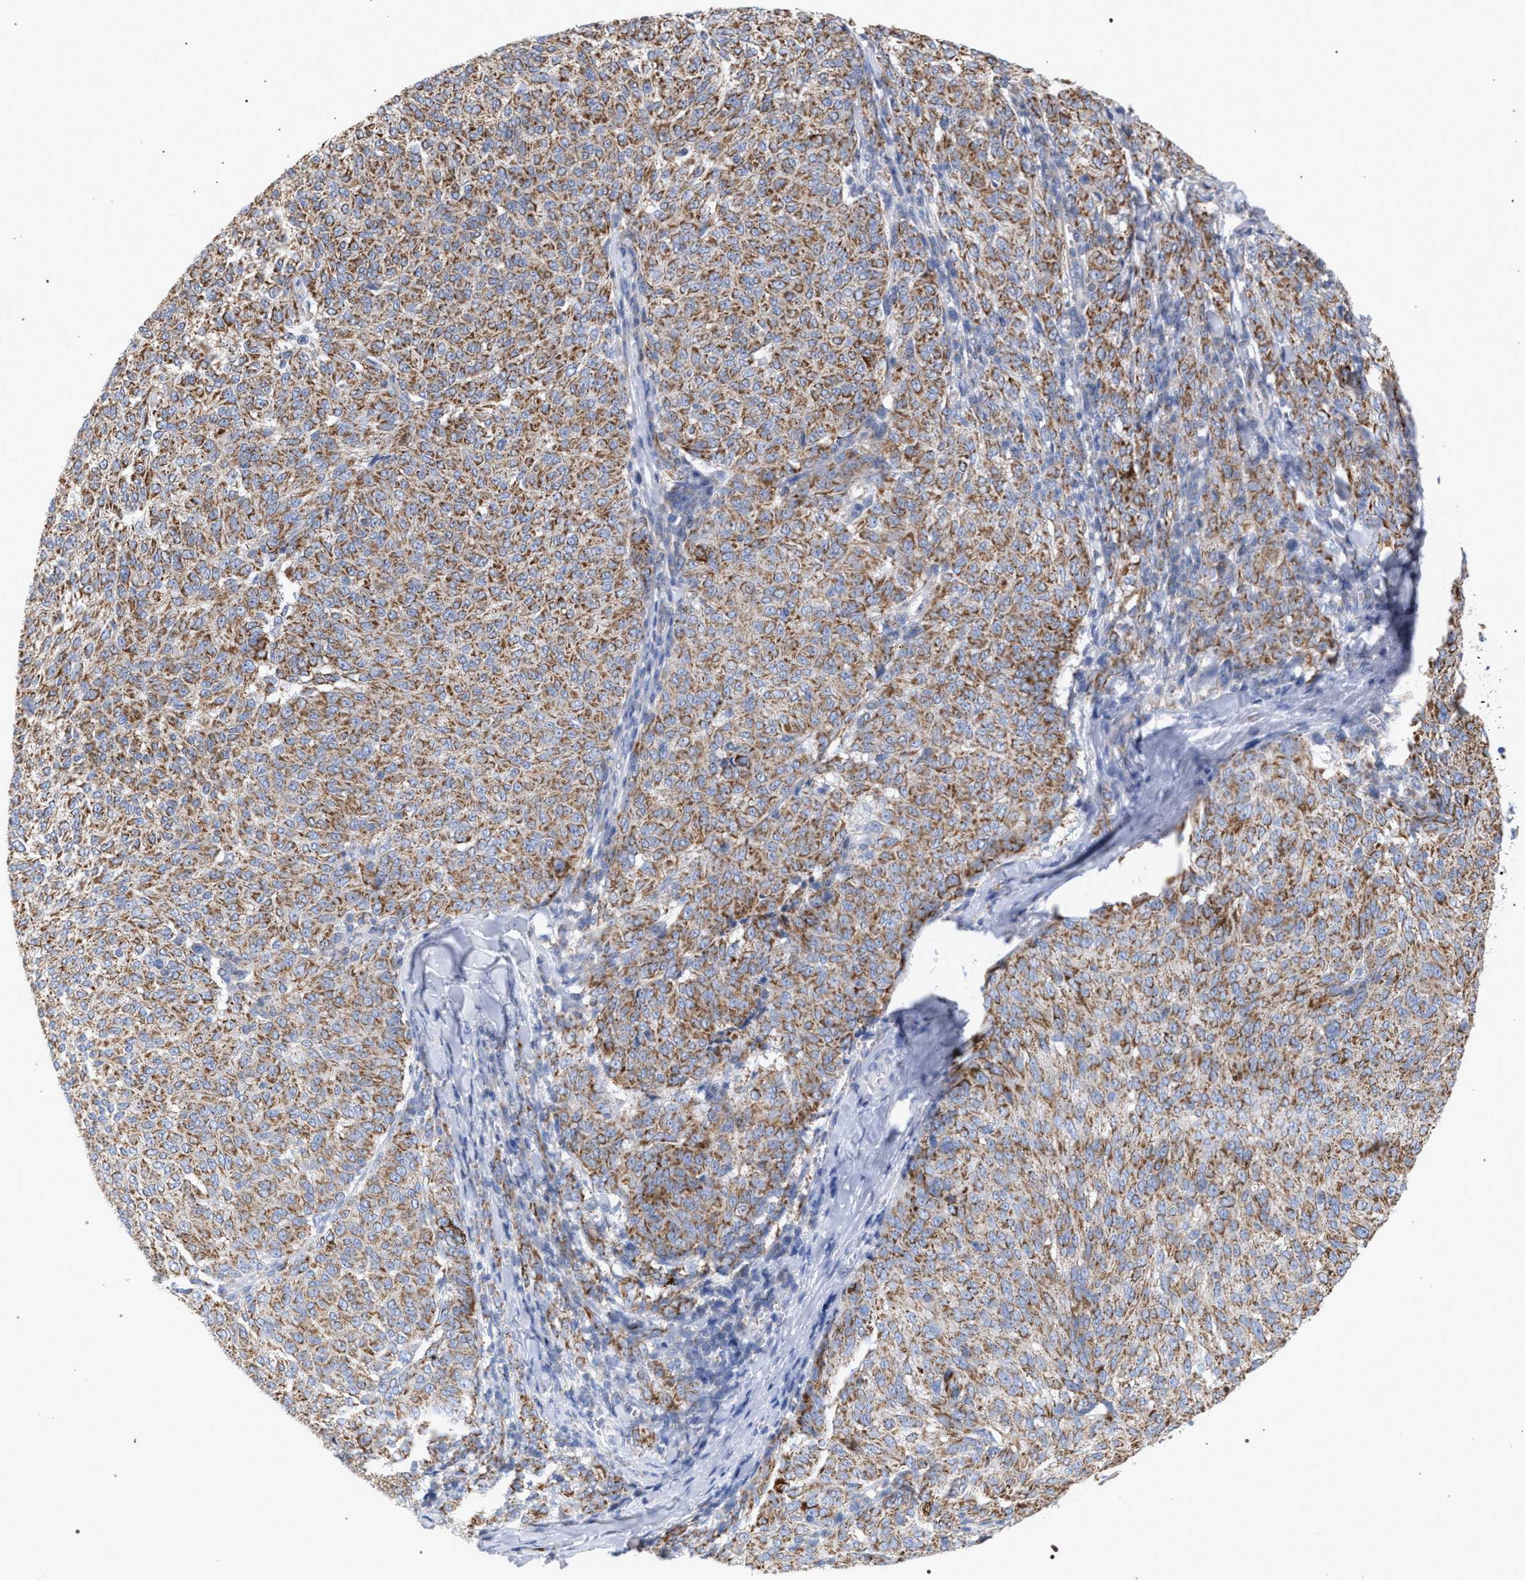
{"staining": {"intensity": "moderate", "quantity": ">75%", "location": "cytoplasmic/membranous"}, "tissue": "melanoma", "cell_type": "Tumor cells", "image_type": "cancer", "snomed": [{"axis": "morphology", "description": "Malignant melanoma, NOS"}, {"axis": "topography", "description": "Skin"}], "caption": "A brown stain highlights moderate cytoplasmic/membranous expression of a protein in human malignant melanoma tumor cells.", "gene": "ECI2", "patient": {"sex": "female", "age": 72}}